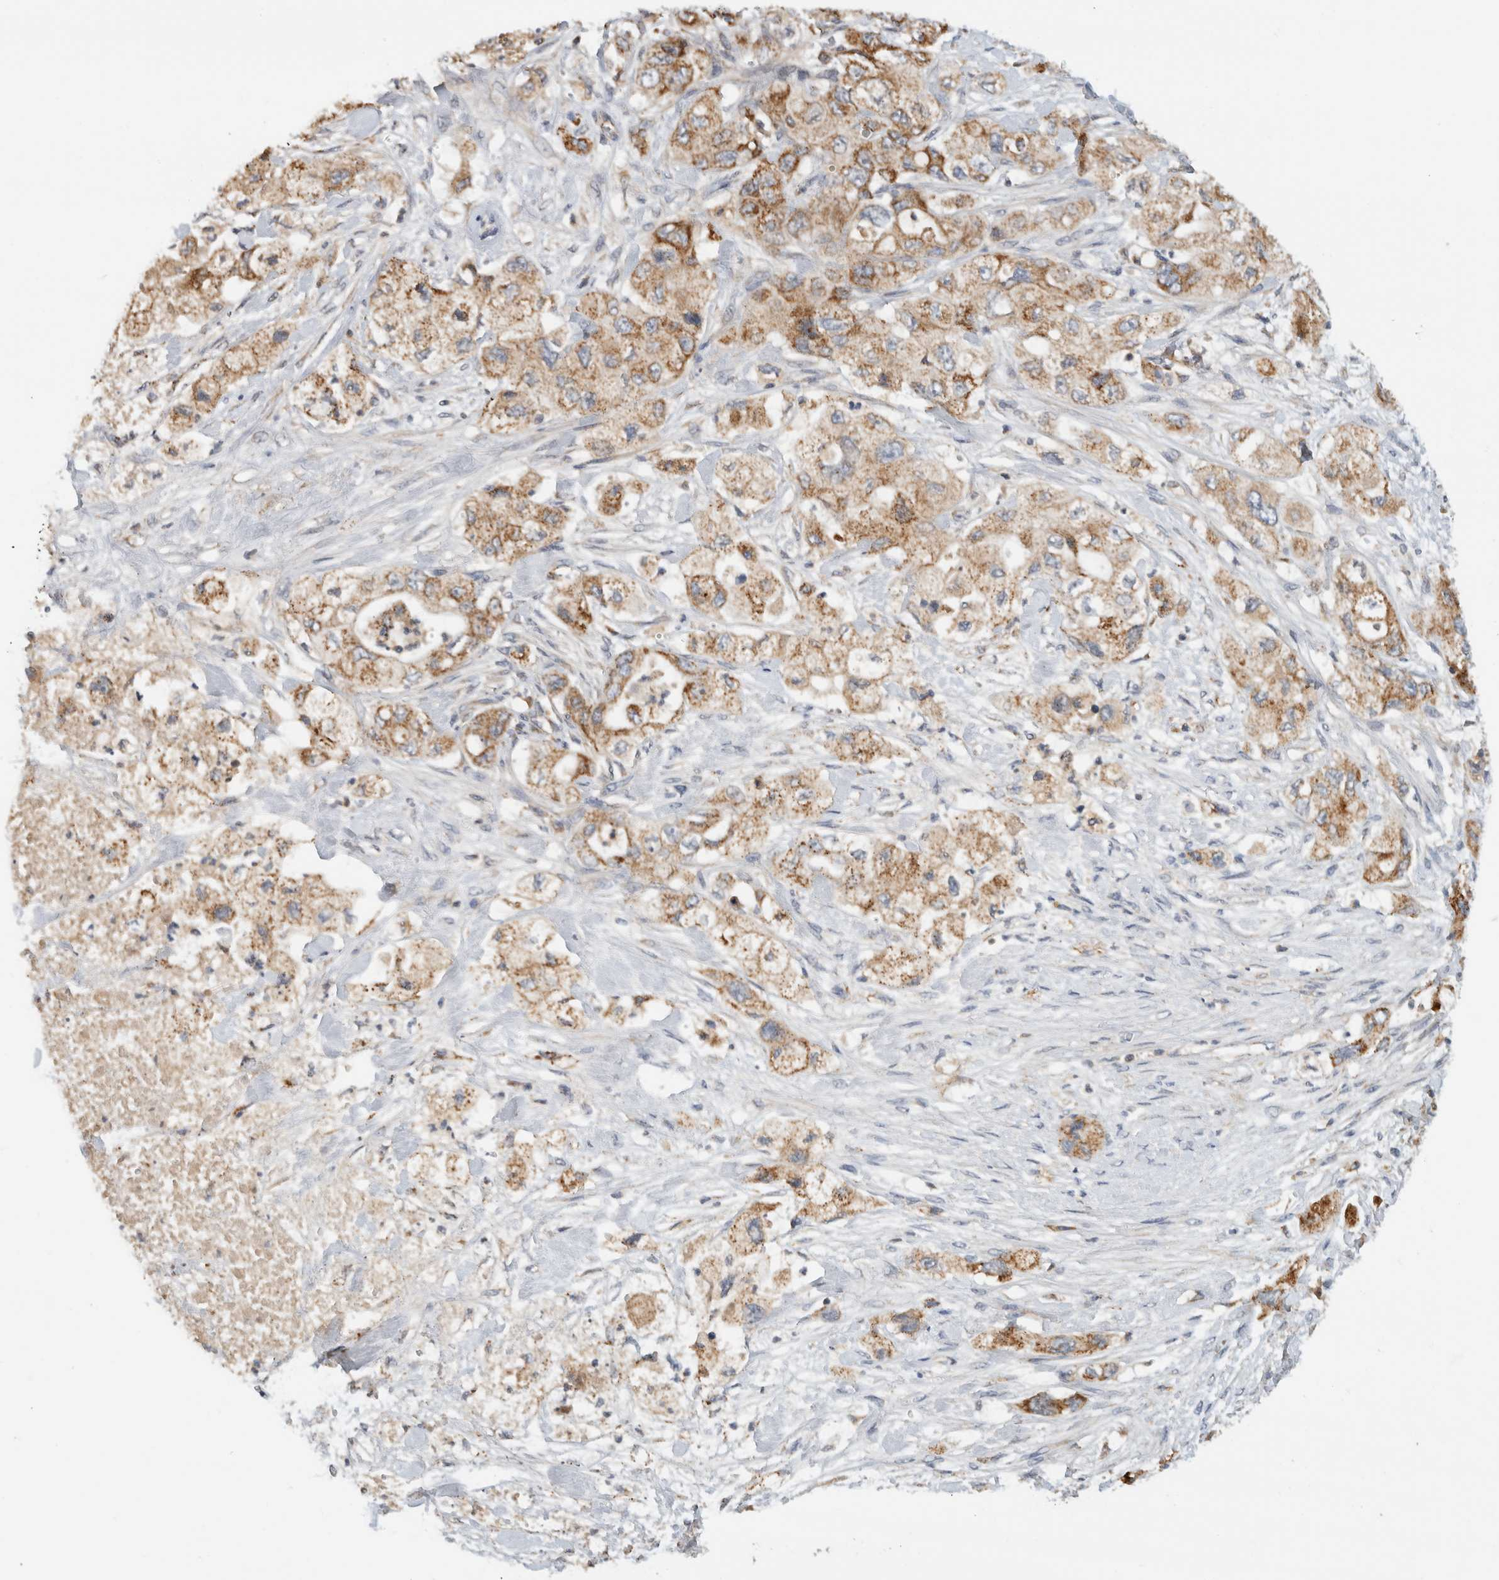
{"staining": {"intensity": "moderate", "quantity": ">75%", "location": "cytoplasmic/membranous"}, "tissue": "pancreatic cancer", "cell_type": "Tumor cells", "image_type": "cancer", "snomed": [{"axis": "morphology", "description": "Adenocarcinoma, NOS"}, {"axis": "topography", "description": "Pancreas"}], "caption": "Pancreatic cancer (adenocarcinoma) was stained to show a protein in brown. There is medium levels of moderate cytoplasmic/membranous expression in about >75% of tumor cells. The staining was performed using DAB (3,3'-diaminobenzidine) to visualize the protein expression in brown, while the nuclei were stained in blue with hematoxylin (Magnification: 20x).", "gene": "AMPD1", "patient": {"sex": "female", "age": 73}}